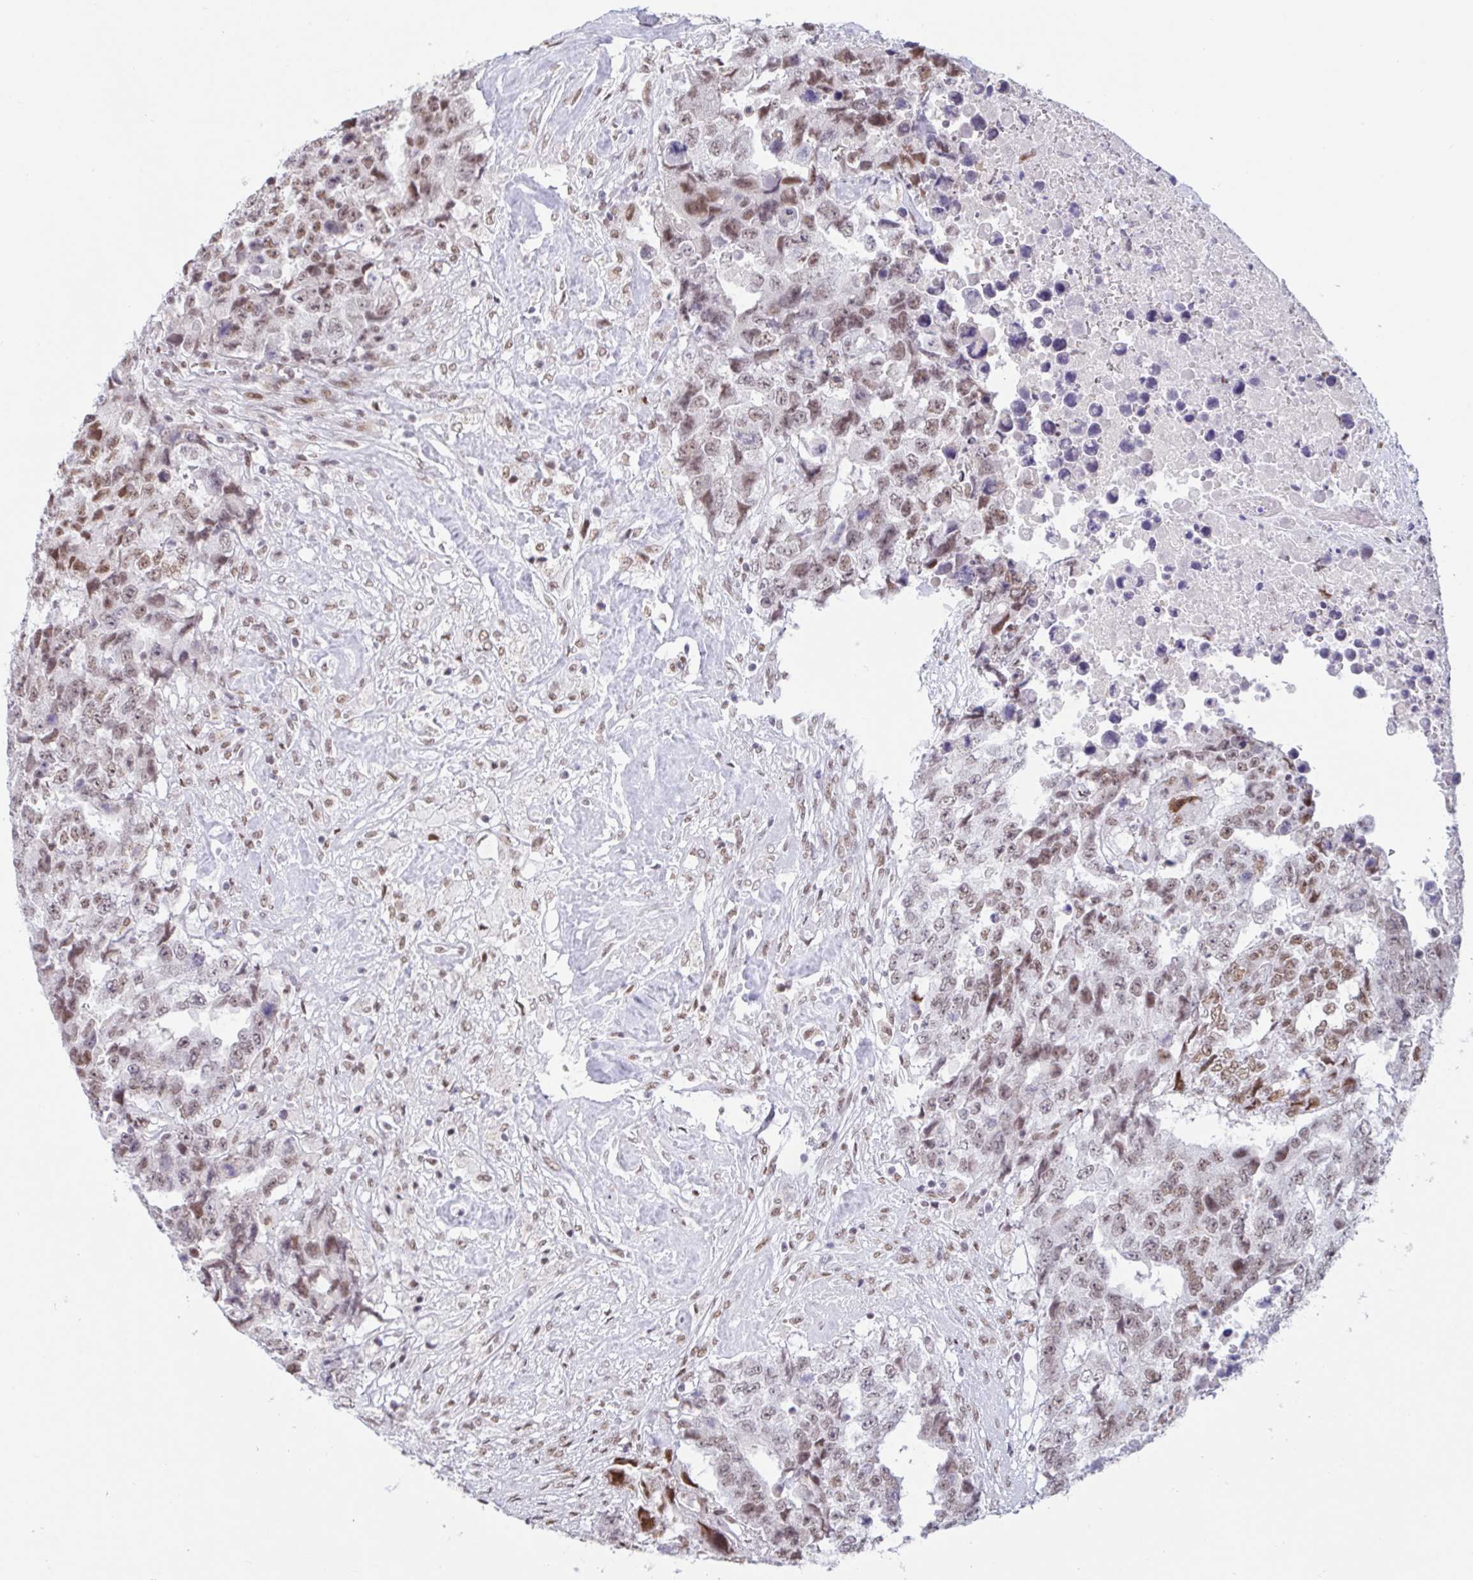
{"staining": {"intensity": "moderate", "quantity": ">75%", "location": "nuclear"}, "tissue": "testis cancer", "cell_type": "Tumor cells", "image_type": "cancer", "snomed": [{"axis": "morphology", "description": "Carcinoma, Embryonal, NOS"}, {"axis": "topography", "description": "Testis"}], "caption": "A micrograph of human embryonal carcinoma (testis) stained for a protein shows moderate nuclear brown staining in tumor cells.", "gene": "CBFA2T2", "patient": {"sex": "male", "age": 24}}